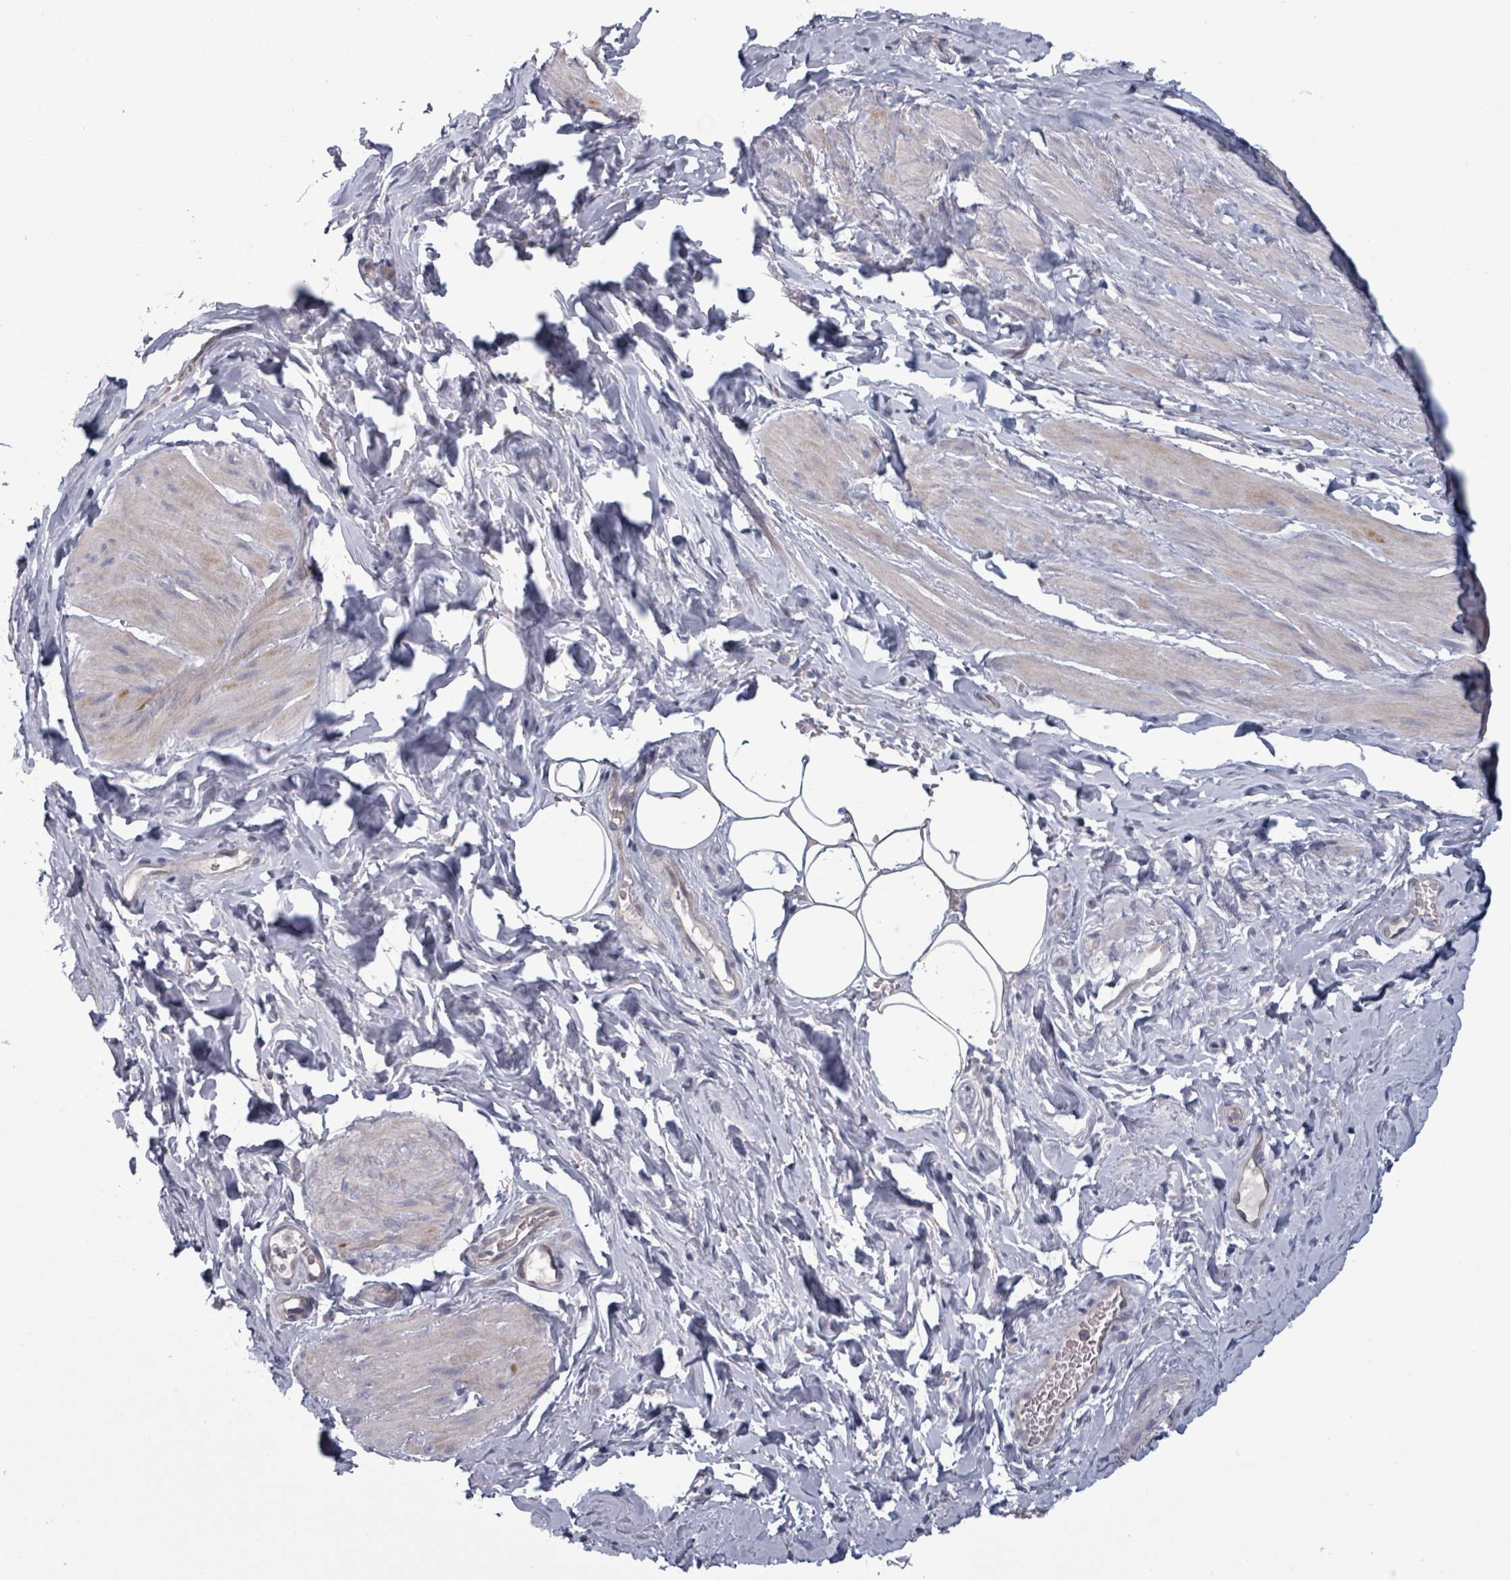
{"staining": {"intensity": "weak", "quantity": "<25%", "location": "cytoplasmic/membranous"}, "tissue": "smooth muscle", "cell_type": "Smooth muscle cells", "image_type": "normal", "snomed": [{"axis": "morphology", "description": "Normal tissue, NOS"}, {"axis": "topography", "description": "Smooth muscle"}, {"axis": "topography", "description": "Peripheral nerve tissue"}], "caption": "Immunohistochemistry (IHC) of normal smooth muscle displays no positivity in smooth muscle cells. (DAB (3,3'-diaminobenzidine) IHC, high magnification).", "gene": "FKBP1A", "patient": {"sex": "male", "age": 69}}